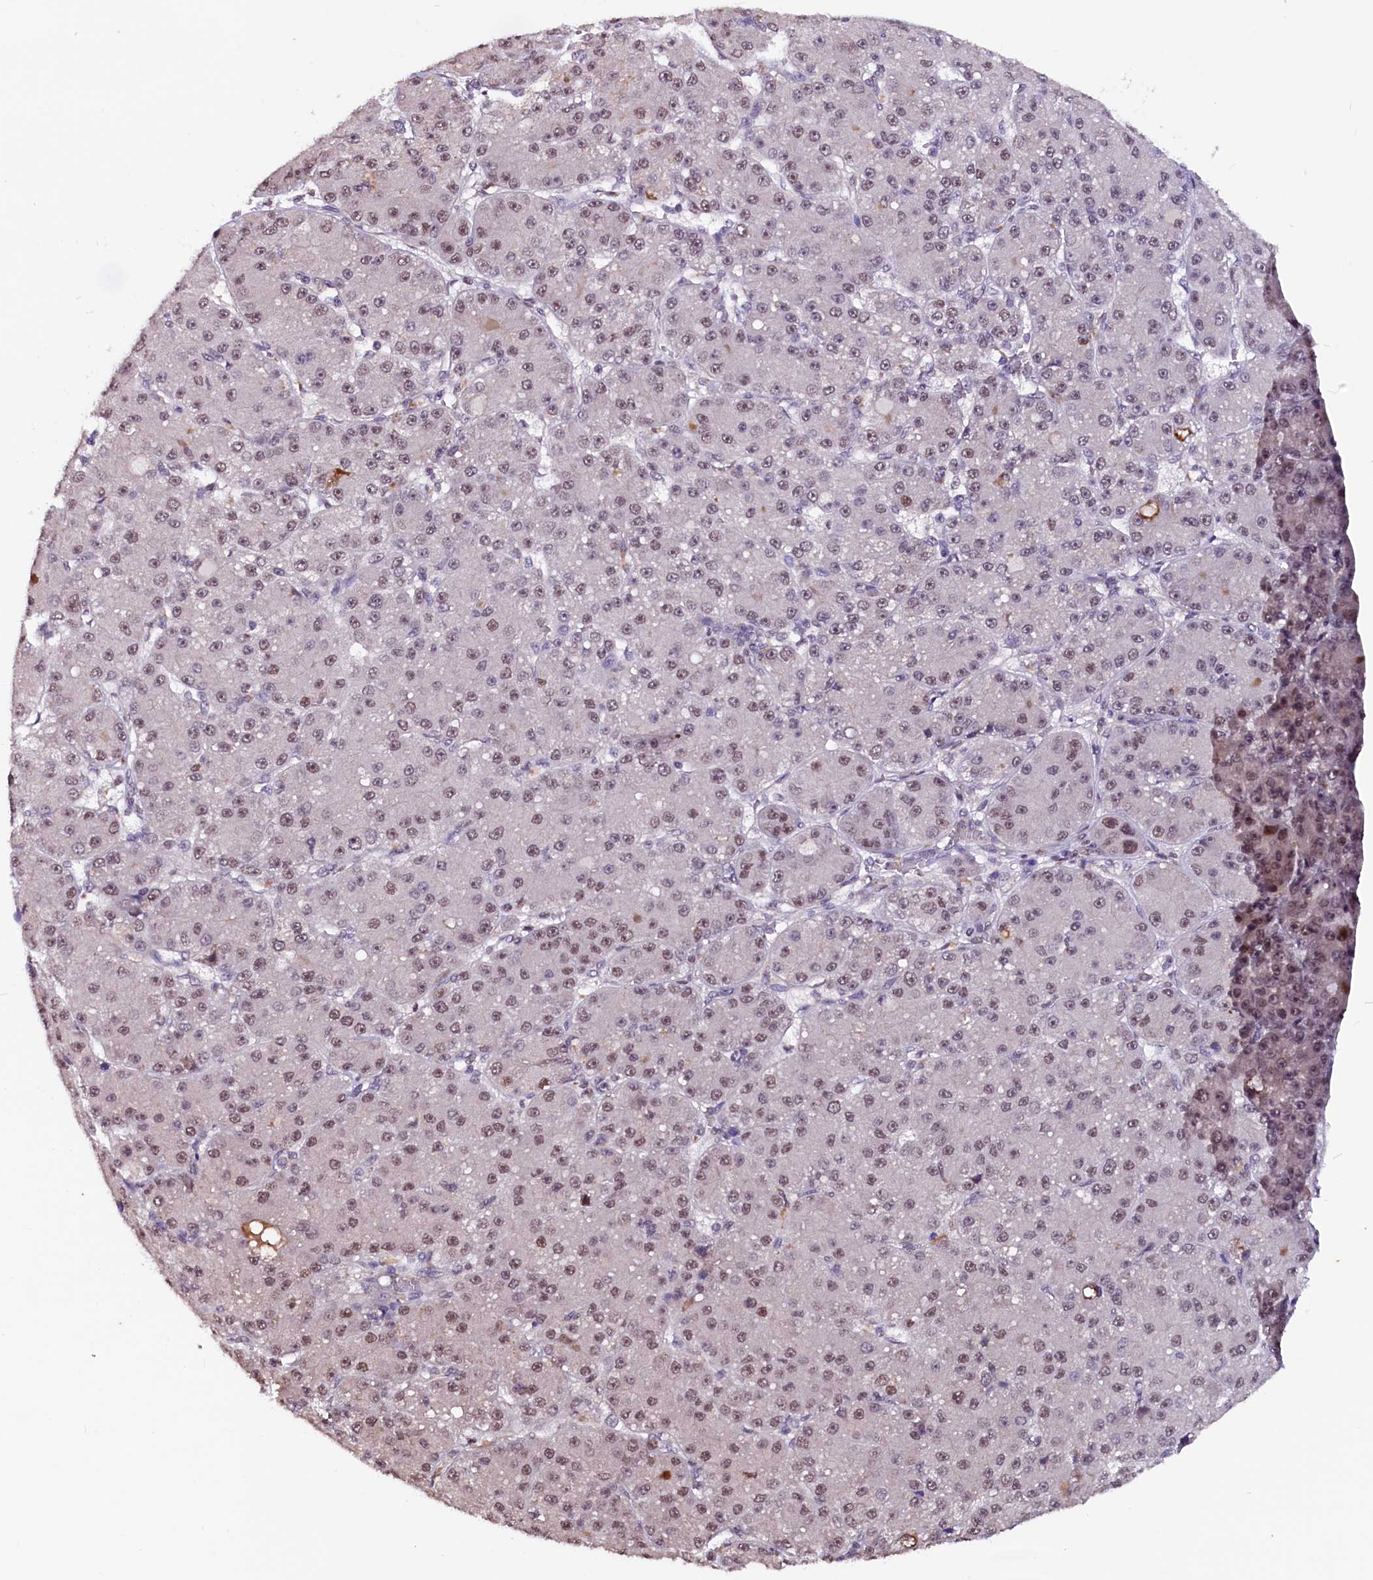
{"staining": {"intensity": "moderate", "quantity": ">75%", "location": "nuclear"}, "tissue": "liver cancer", "cell_type": "Tumor cells", "image_type": "cancer", "snomed": [{"axis": "morphology", "description": "Carcinoma, Hepatocellular, NOS"}, {"axis": "topography", "description": "Liver"}], "caption": "Immunohistochemical staining of liver cancer (hepatocellular carcinoma) shows medium levels of moderate nuclear protein expression in approximately >75% of tumor cells.", "gene": "RNMT", "patient": {"sex": "male", "age": 67}}